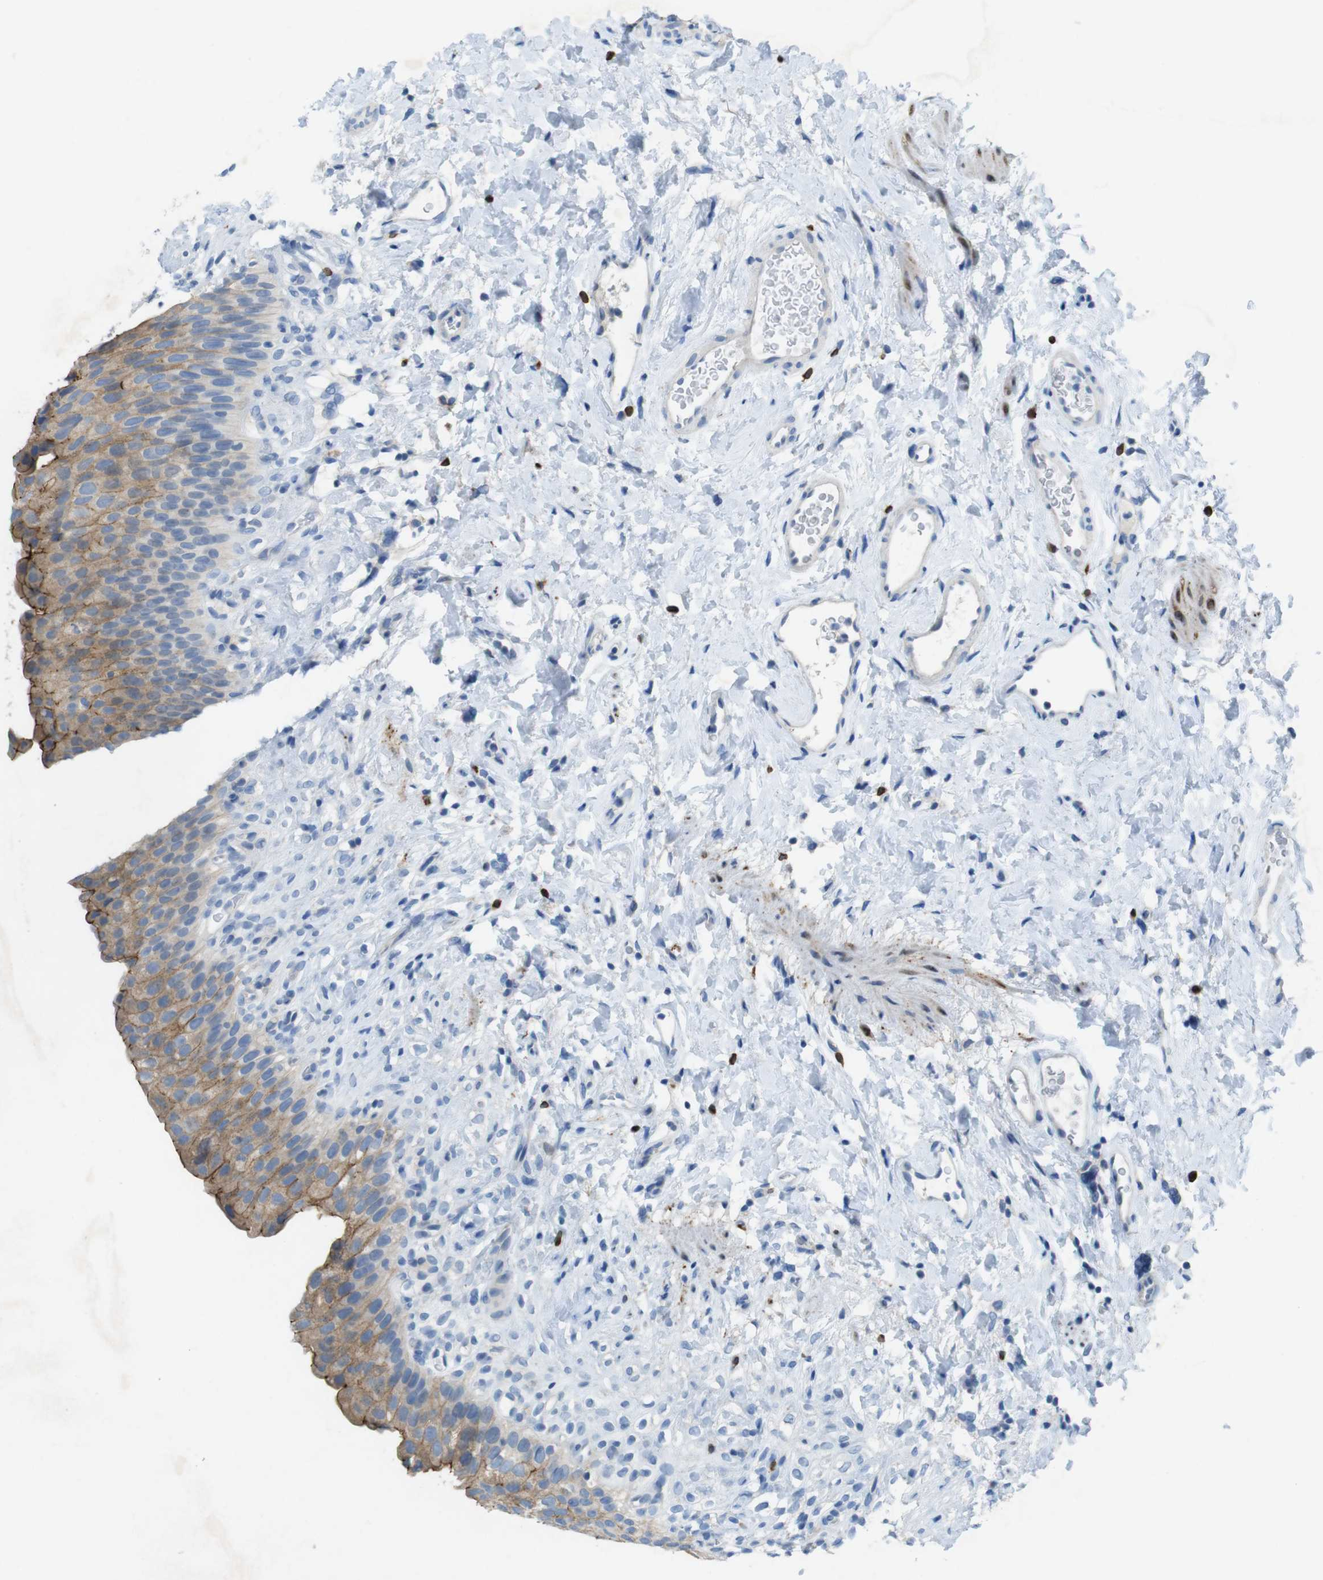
{"staining": {"intensity": "moderate", "quantity": "25%-75%", "location": "cytoplasmic/membranous"}, "tissue": "urinary bladder", "cell_type": "Urothelial cells", "image_type": "normal", "snomed": [{"axis": "morphology", "description": "Normal tissue, NOS"}, {"axis": "topography", "description": "Urinary bladder"}], "caption": "A micrograph showing moderate cytoplasmic/membranous positivity in about 25%-75% of urothelial cells in benign urinary bladder, as visualized by brown immunohistochemical staining.", "gene": "TJP3", "patient": {"sex": "female", "age": 79}}